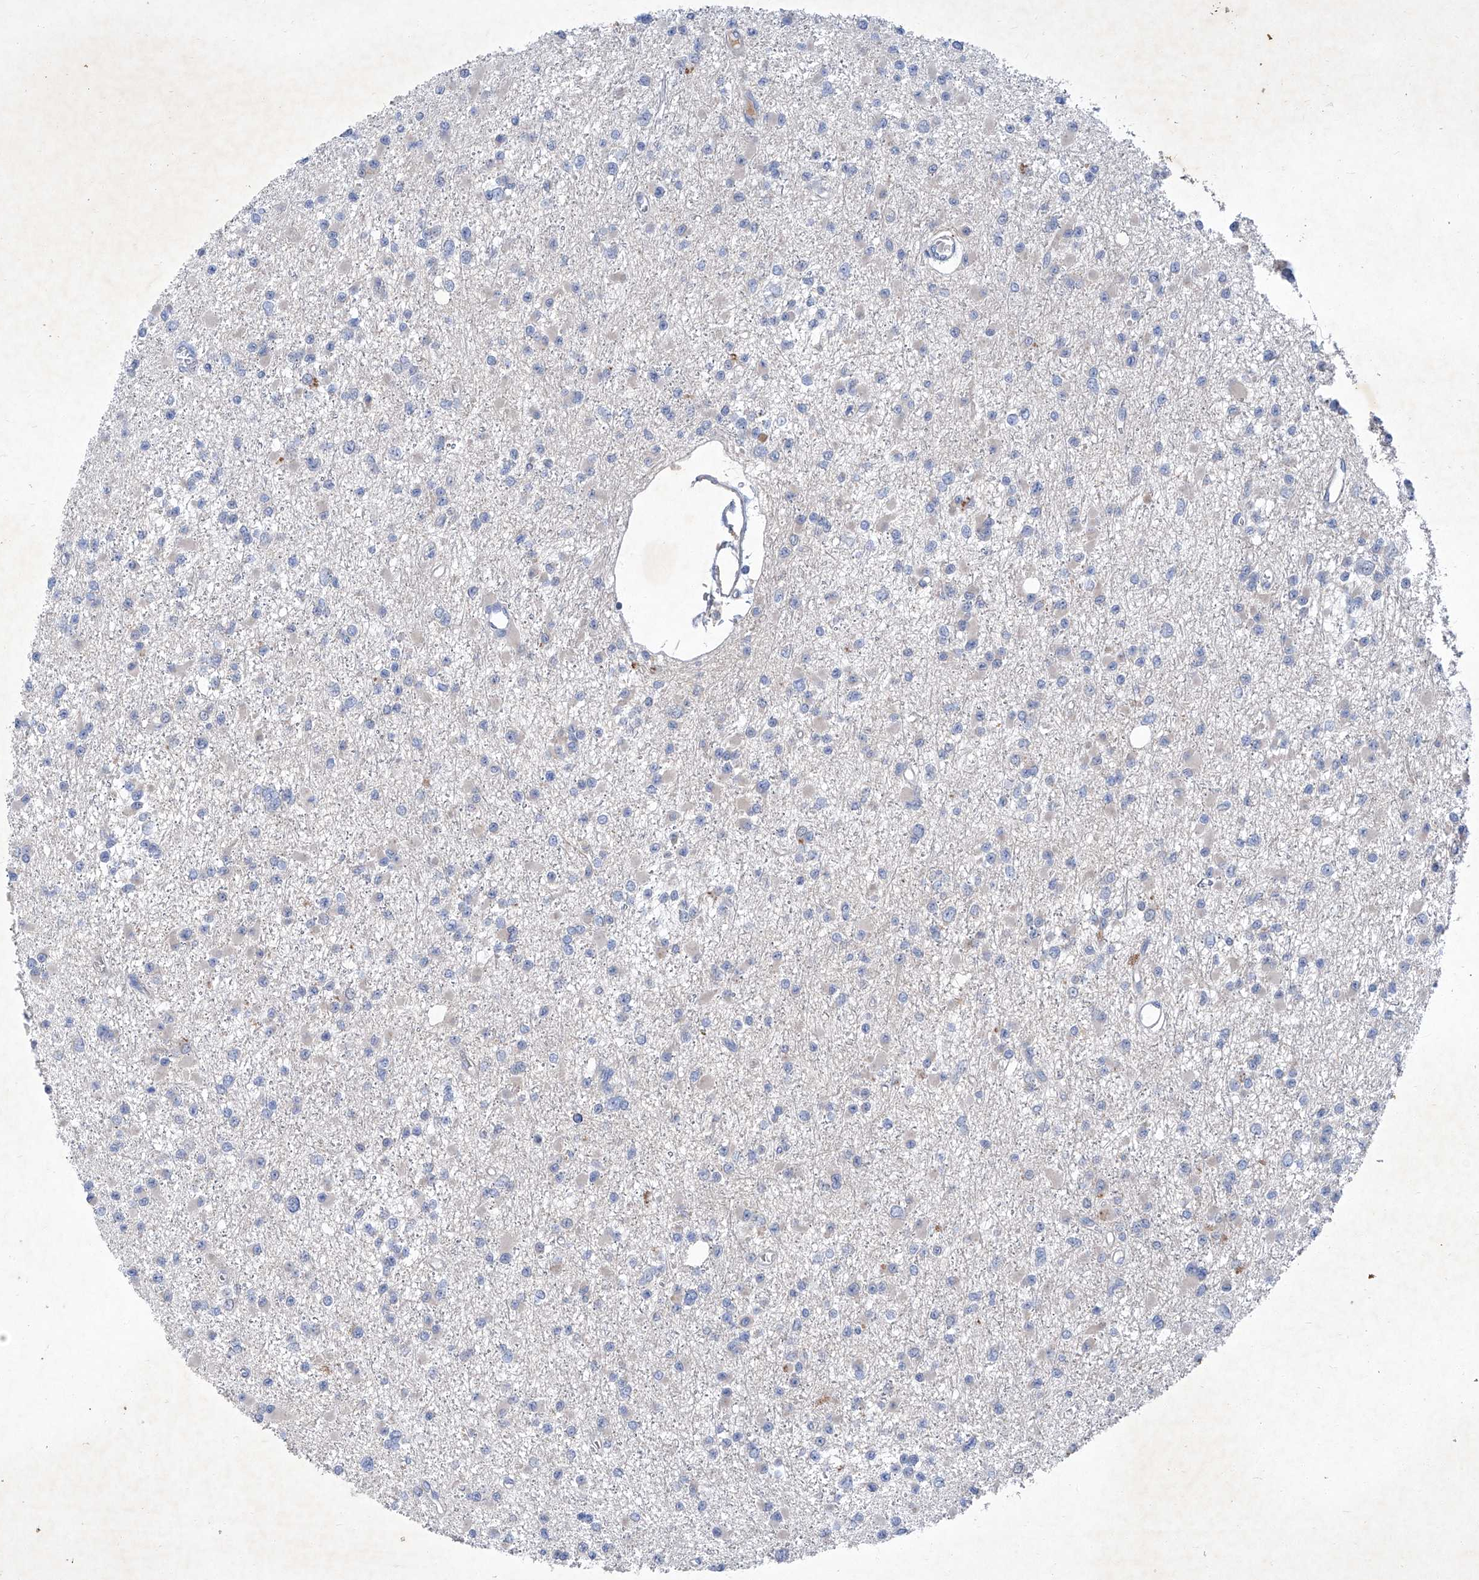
{"staining": {"intensity": "negative", "quantity": "none", "location": "none"}, "tissue": "glioma", "cell_type": "Tumor cells", "image_type": "cancer", "snomed": [{"axis": "morphology", "description": "Glioma, malignant, Low grade"}, {"axis": "topography", "description": "Brain"}], "caption": "A photomicrograph of glioma stained for a protein exhibits no brown staining in tumor cells.", "gene": "SBK2", "patient": {"sex": "female", "age": 22}}